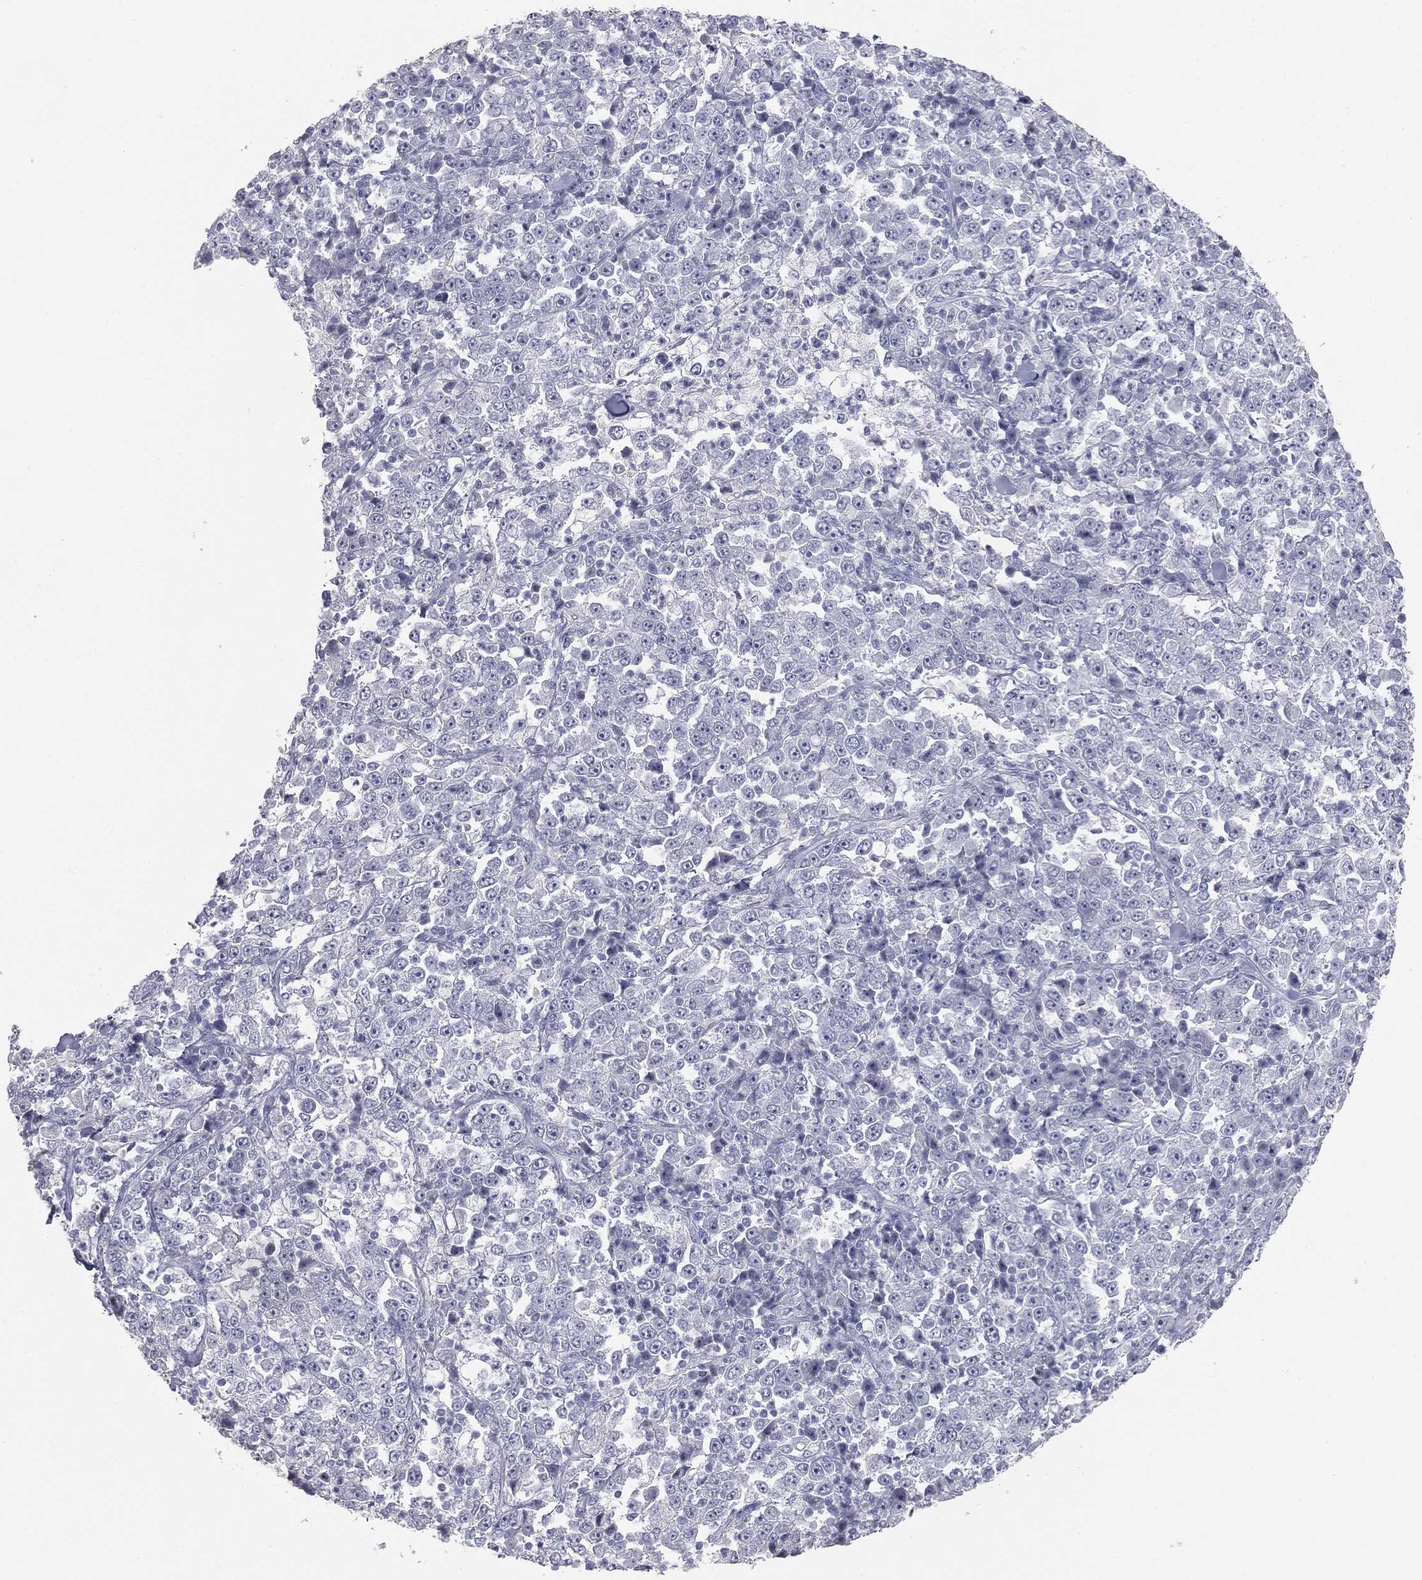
{"staining": {"intensity": "negative", "quantity": "none", "location": "none"}, "tissue": "stomach cancer", "cell_type": "Tumor cells", "image_type": "cancer", "snomed": [{"axis": "morphology", "description": "Normal tissue, NOS"}, {"axis": "morphology", "description": "Adenocarcinoma, NOS"}, {"axis": "topography", "description": "Stomach, upper"}, {"axis": "topography", "description": "Stomach"}], "caption": "The micrograph demonstrates no staining of tumor cells in stomach cancer.", "gene": "MUC5AC", "patient": {"sex": "male", "age": 59}}